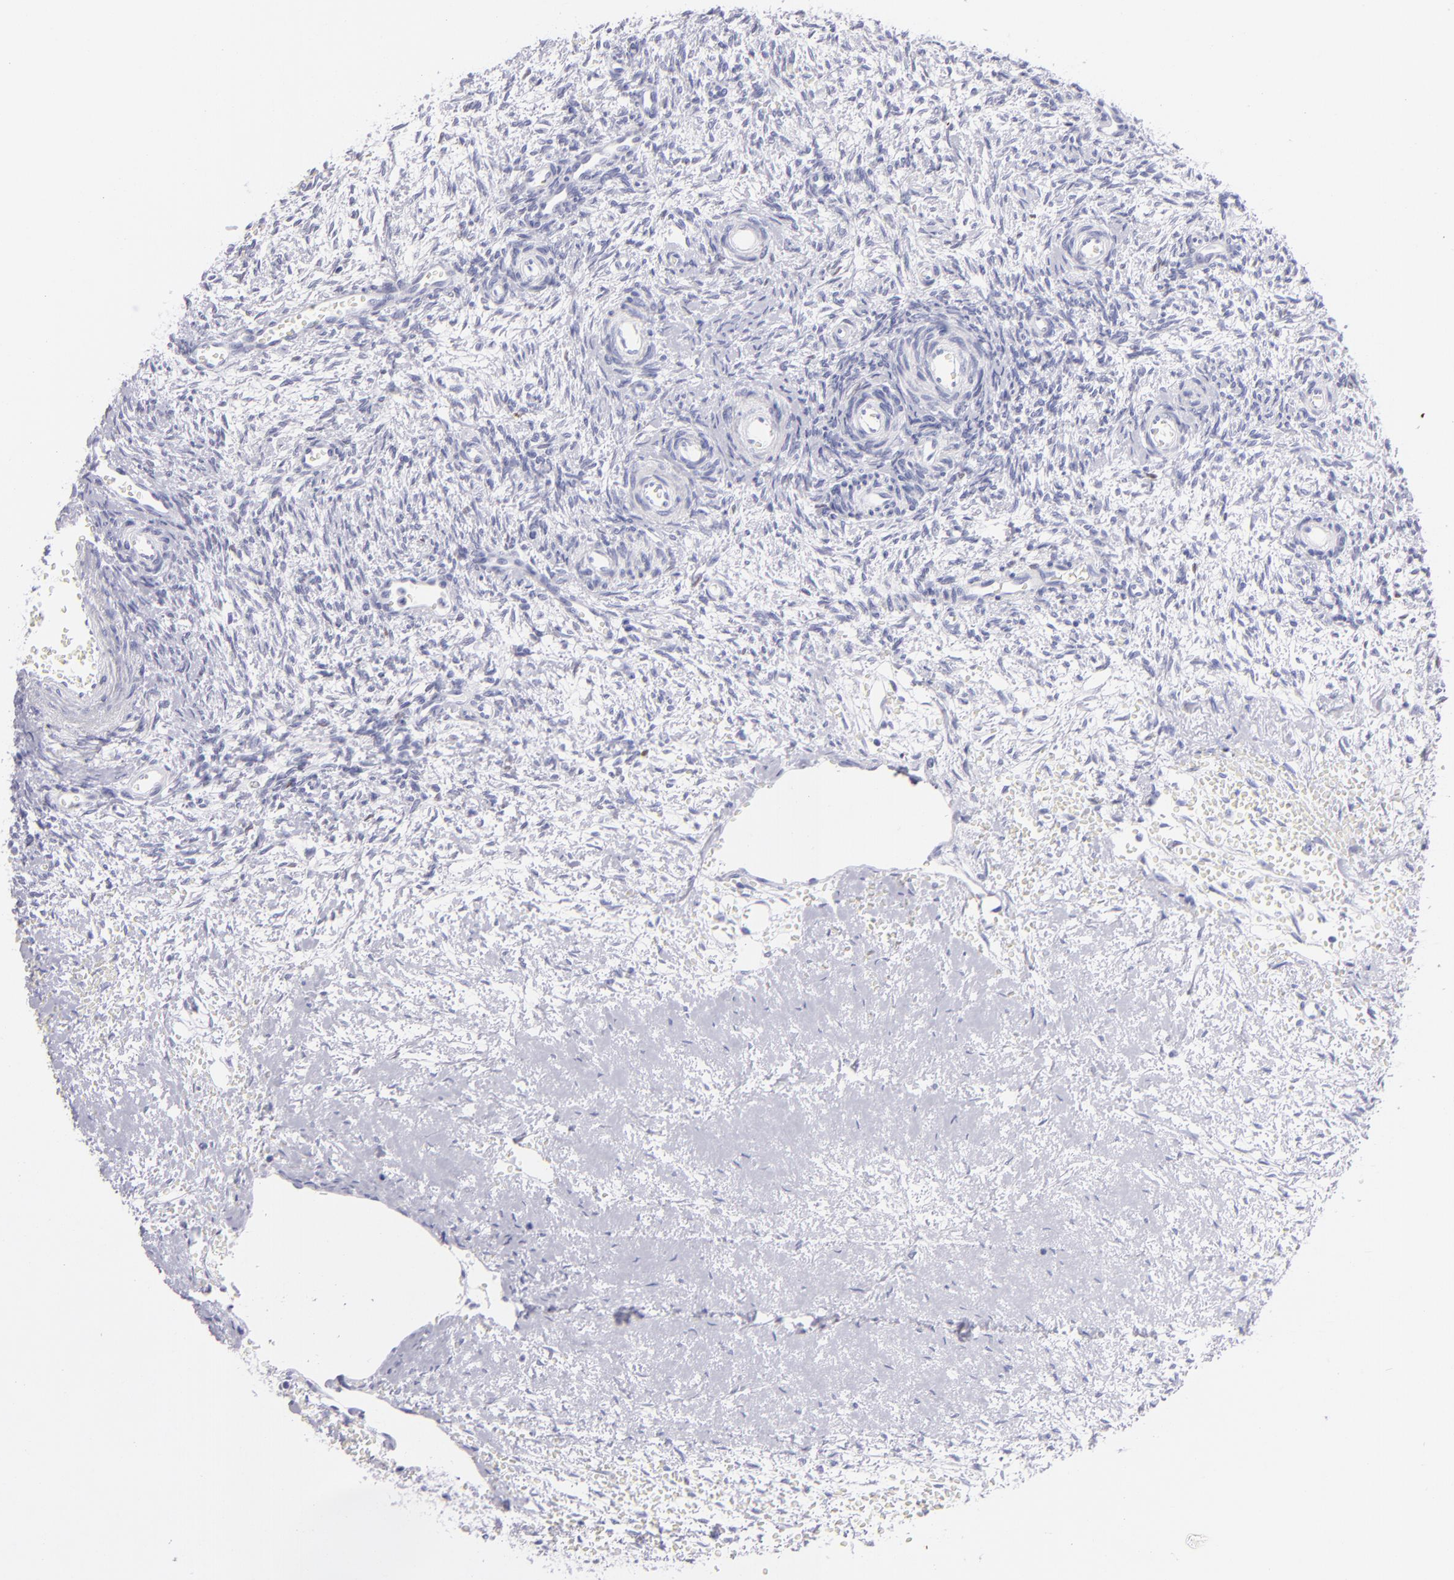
{"staining": {"intensity": "negative", "quantity": "none", "location": "none"}, "tissue": "ovary", "cell_type": "Follicle cells", "image_type": "normal", "snomed": [{"axis": "morphology", "description": "Normal tissue, NOS"}, {"axis": "topography", "description": "Ovary"}], "caption": "A high-resolution image shows immunohistochemistry (IHC) staining of unremarkable ovary, which demonstrates no significant expression in follicle cells. (DAB (3,3'-diaminobenzidine) immunohistochemistry with hematoxylin counter stain).", "gene": "PRPH", "patient": {"sex": "female", "age": 39}}